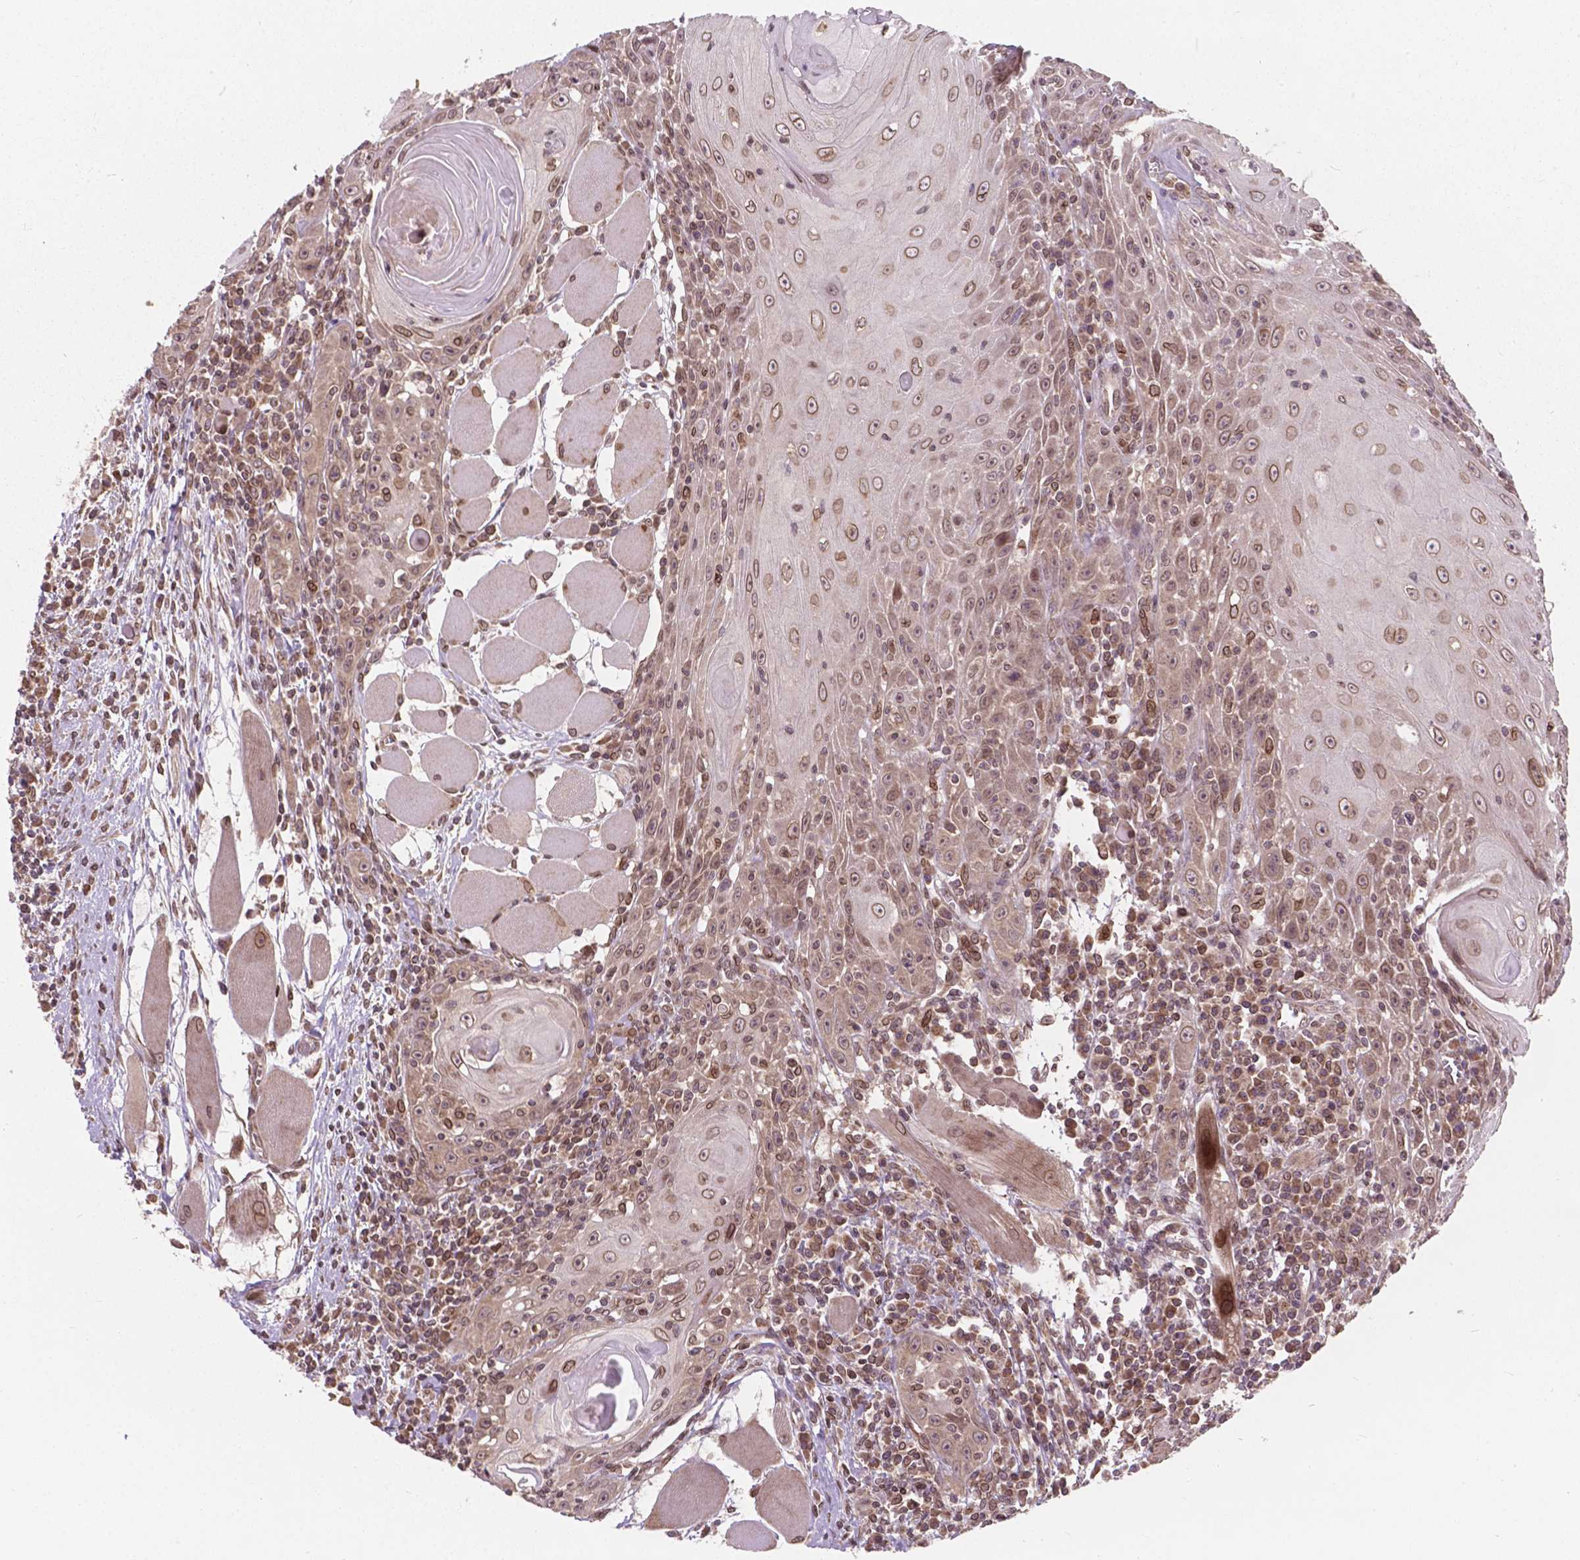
{"staining": {"intensity": "moderate", "quantity": ">75%", "location": "nuclear"}, "tissue": "head and neck cancer", "cell_type": "Tumor cells", "image_type": "cancer", "snomed": [{"axis": "morphology", "description": "Normal tissue, NOS"}, {"axis": "morphology", "description": "Squamous cell carcinoma, NOS"}, {"axis": "topography", "description": "Oral tissue"}, {"axis": "topography", "description": "Head-Neck"}], "caption": "Head and neck squamous cell carcinoma stained with a protein marker demonstrates moderate staining in tumor cells.", "gene": "MRPL33", "patient": {"sex": "male", "age": 52}}